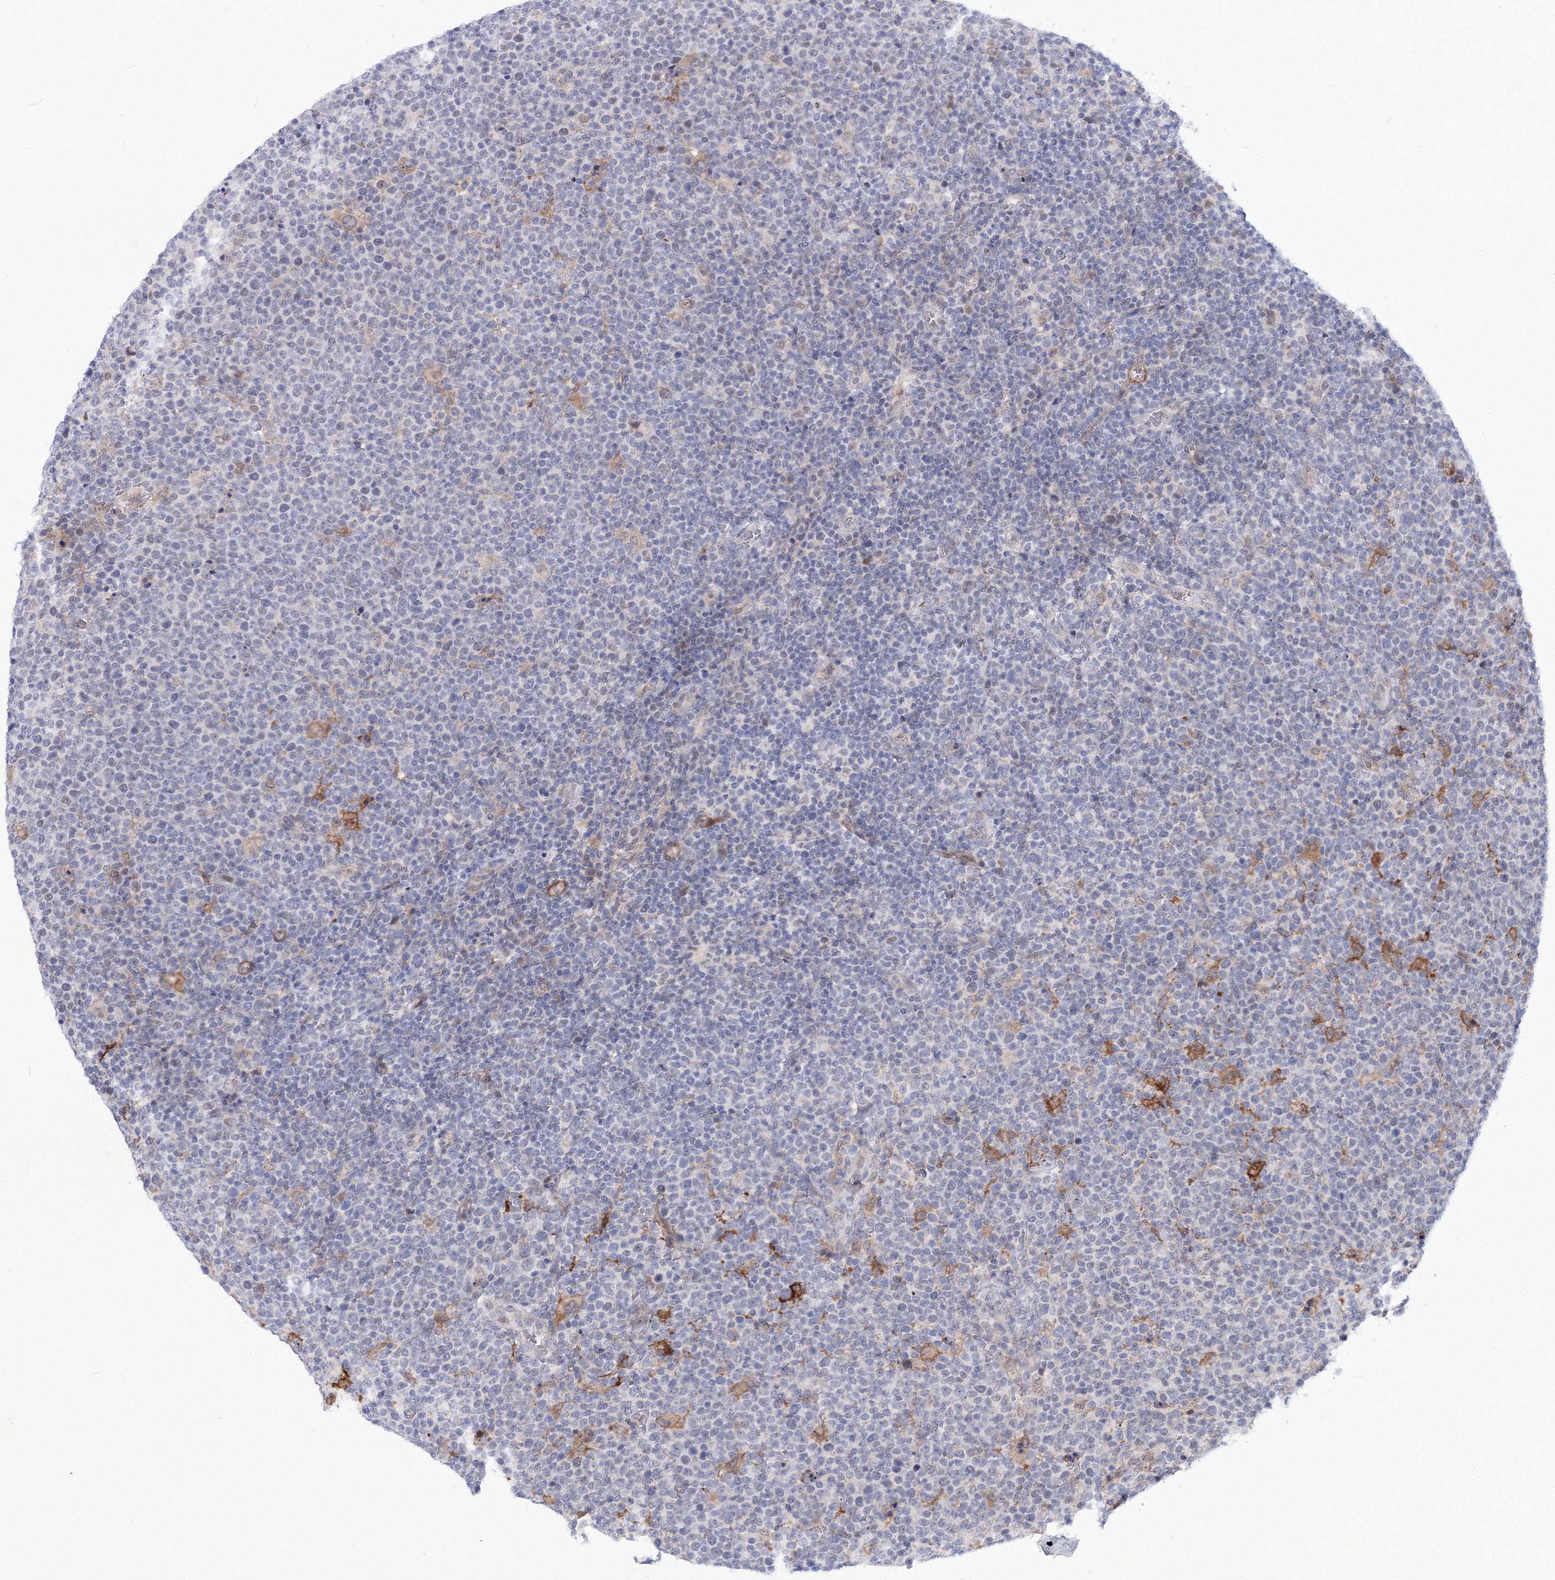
{"staining": {"intensity": "negative", "quantity": "none", "location": "none"}, "tissue": "lymphoma", "cell_type": "Tumor cells", "image_type": "cancer", "snomed": [{"axis": "morphology", "description": "Malignant lymphoma, non-Hodgkin's type, High grade"}, {"axis": "topography", "description": "Lymph node"}], "caption": "There is no significant staining in tumor cells of malignant lymphoma, non-Hodgkin's type (high-grade).", "gene": "C11orf52", "patient": {"sex": "male", "age": 61}}